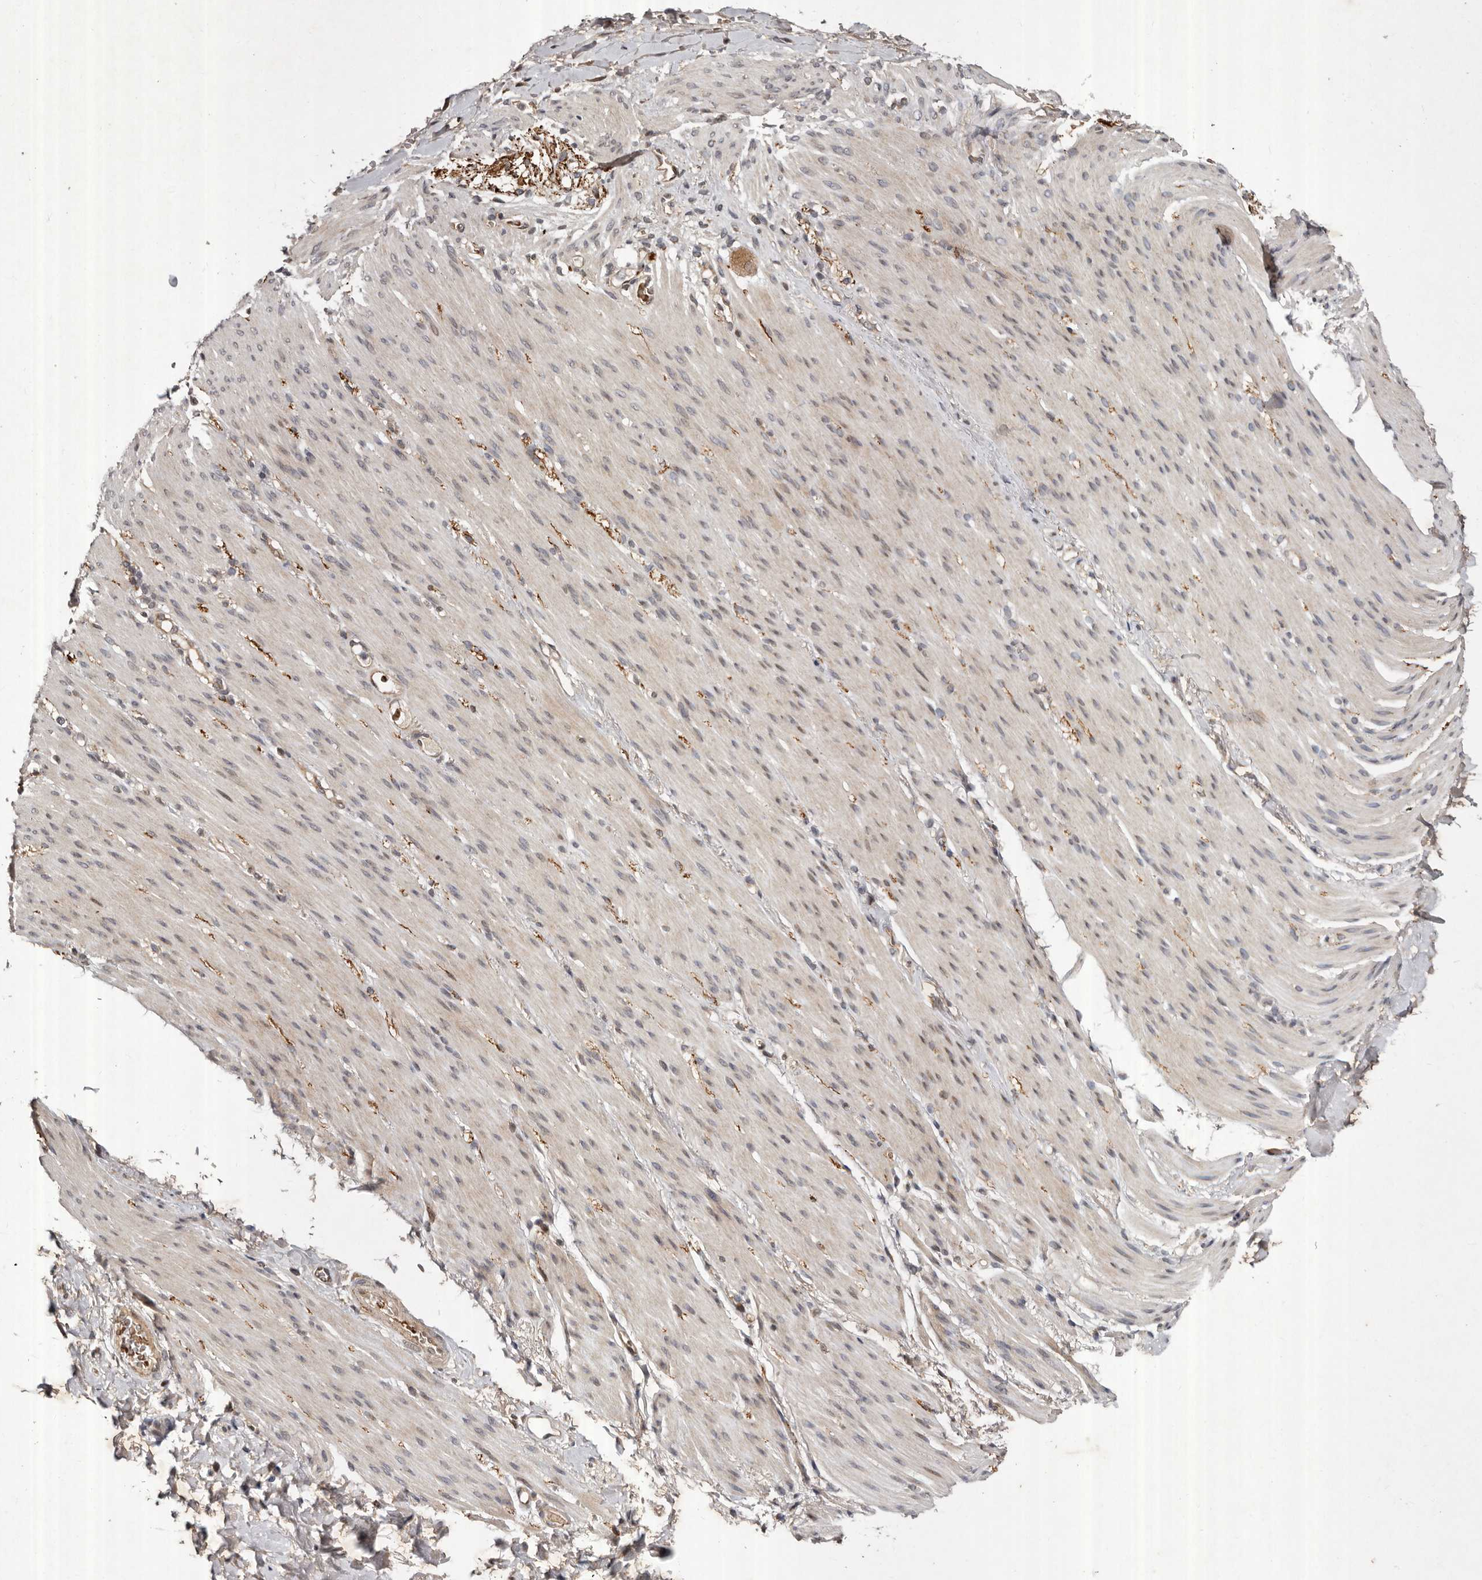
{"staining": {"intensity": "weak", "quantity": "25%-75%", "location": "cytoplasmic/membranous"}, "tissue": "smooth muscle", "cell_type": "Smooth muscle cells", "image_type": "normal", "snomed": [{"axis": "morphology", "description": "Normal tissue, NOS"}, {"axis": "topography", "description": "Colon"}, {"axis": "topography", "description": "Peripheral nerve tissue"}], "caption": "Weak cytoplasmic/membranous staining for a protein is seen in about 25%-75% of smooth muscle cells of normal smooth muscle using IHC.", "gene": "ABL1", "patient": {"sex": "female", "age": 61}}